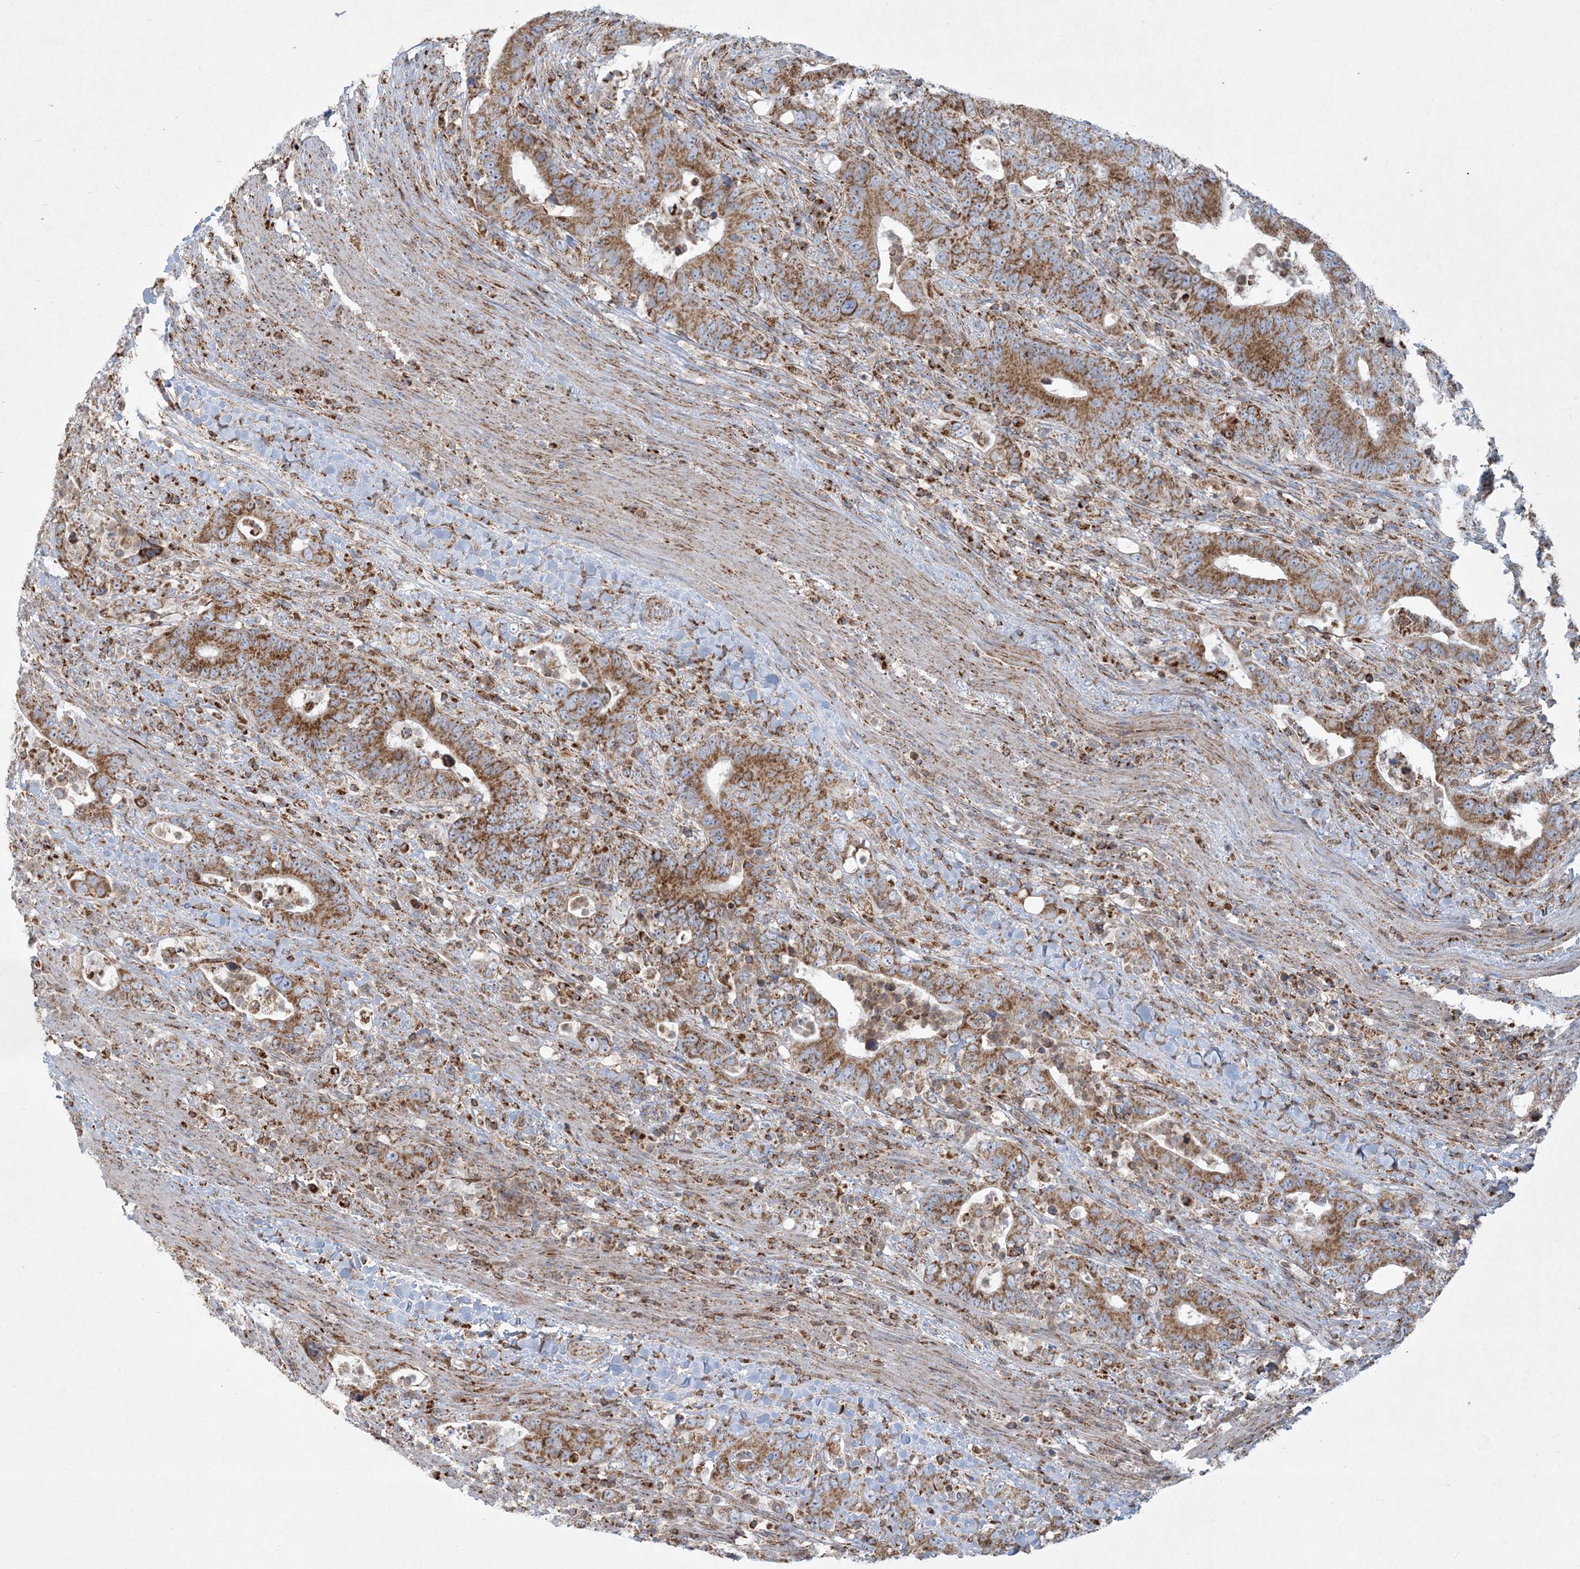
{"staining": {"intensity": "moderate", "quantity": ">75%", "location": "cytoplasmic/membranous"}, "tissue": "colorectal cancer", "cell_type": "Tumor cells", "image_type": "cancer", "snomed": [{"axis": "morphology", "description": "Adenocarcinoma, NOS"}, {"axis": "topography", "description": "Colon"}], "caption": "Tumor cells demonstrate moderate cytoplasmic/membranous positivity in about >75% of cells in colorectal cancer (adenocarcinoma).", "gene": "BEND4", "patient": {"sex": "female", "age": 75}}